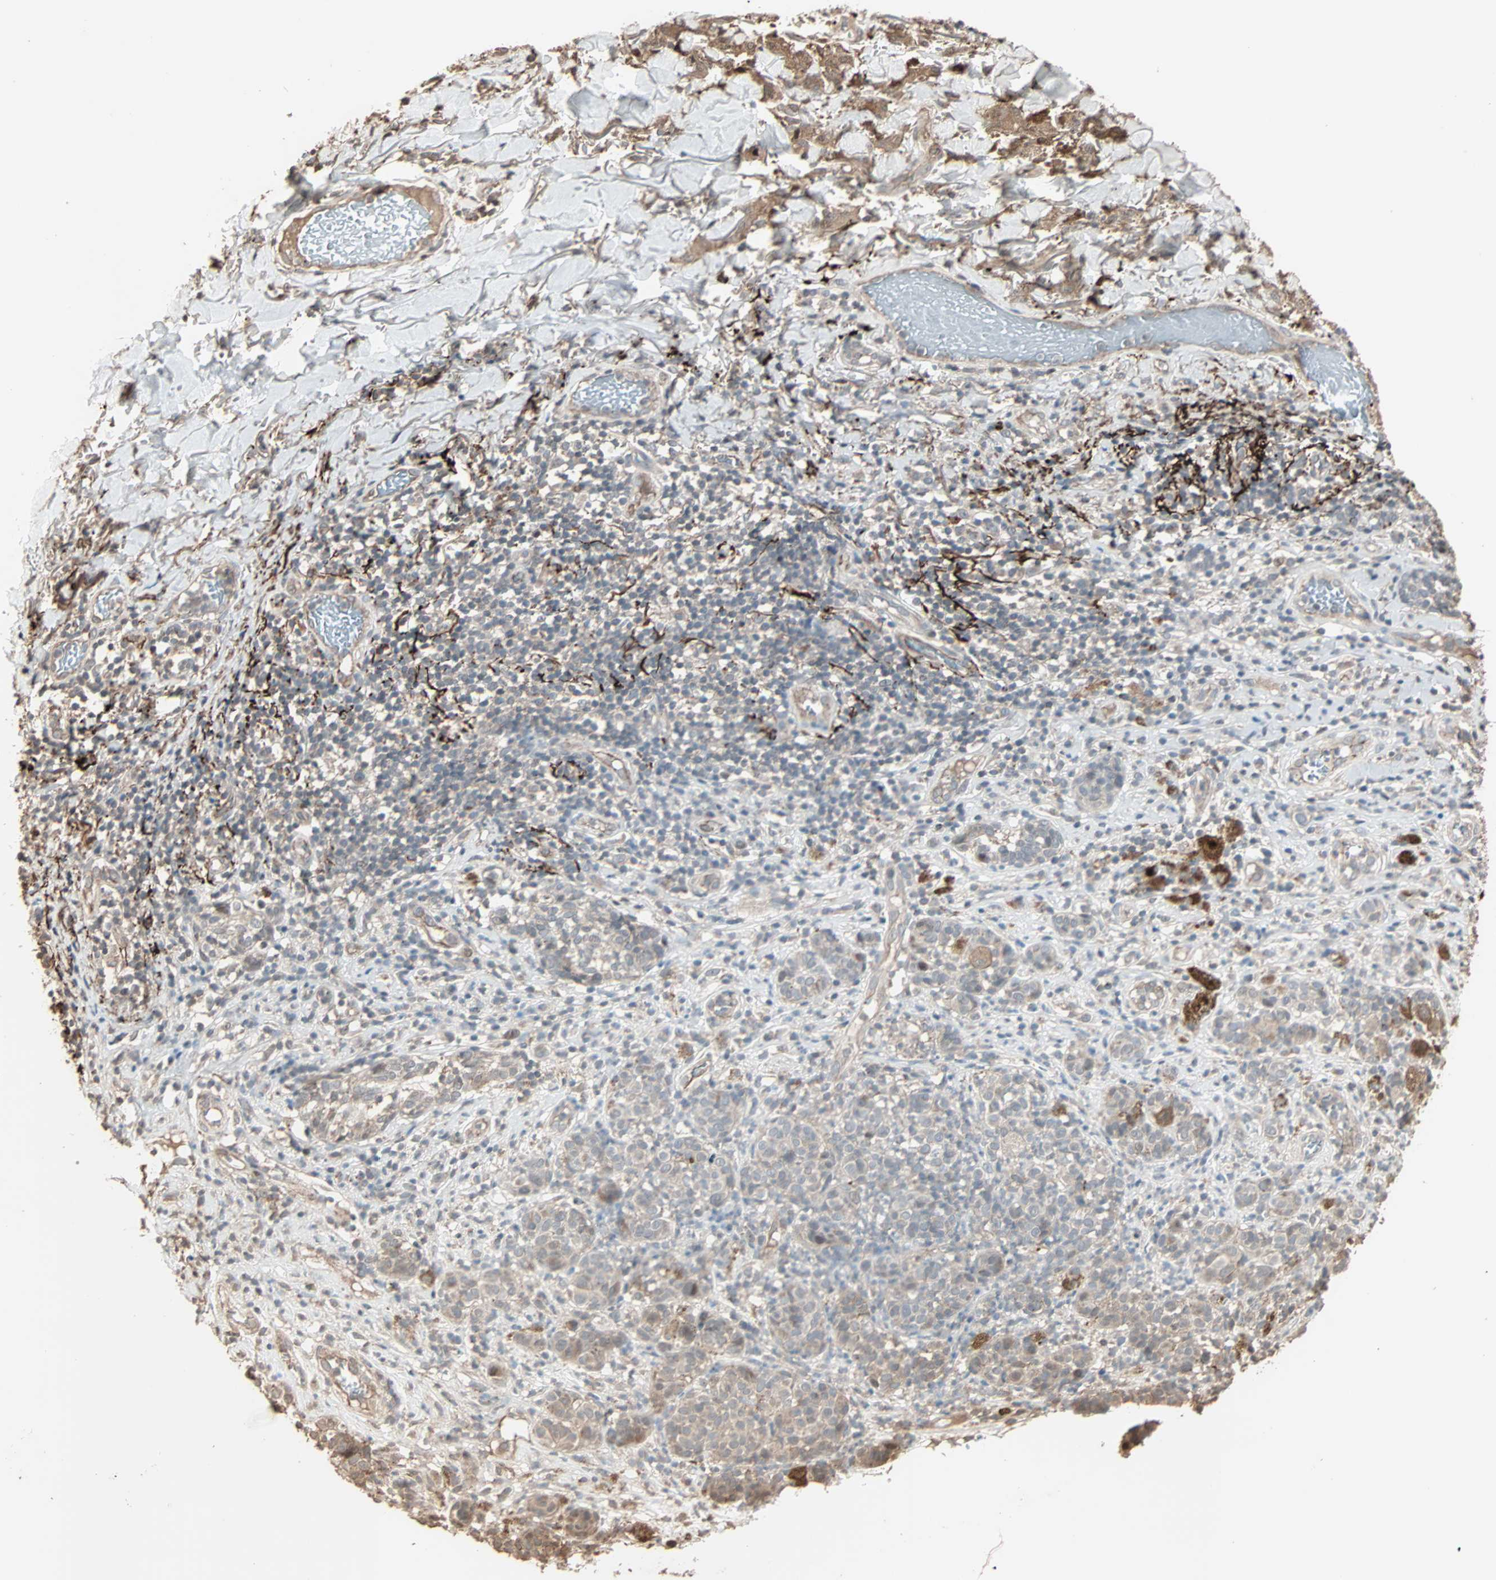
{"staining": {"intensity": "weak", "quantity": "25%-75%", "location": "cytoplasmic/membranous"}, "tissue": "melanoma", "cell_type": "Tumor cells", "image_type": "cancer", "snomed": [{"axis": "morphology", "description": "Malignant melanoma, NOS"}, {"axis": "topography", "description": "Skin"}], "caption": "Immunohistochemical staining of malignant melanoma shows low levels of weak cytoplasmic/membranous staining in approximately 25%-75% of tumor cells. (Stains: DAB (3,3'-diaminobenzidine) in brown, nuclei in blue, Microscopy: brightfield microscopy at high magnification).", "gene": "CALCRL", "patient": {"sex": "male", "age": 64}}